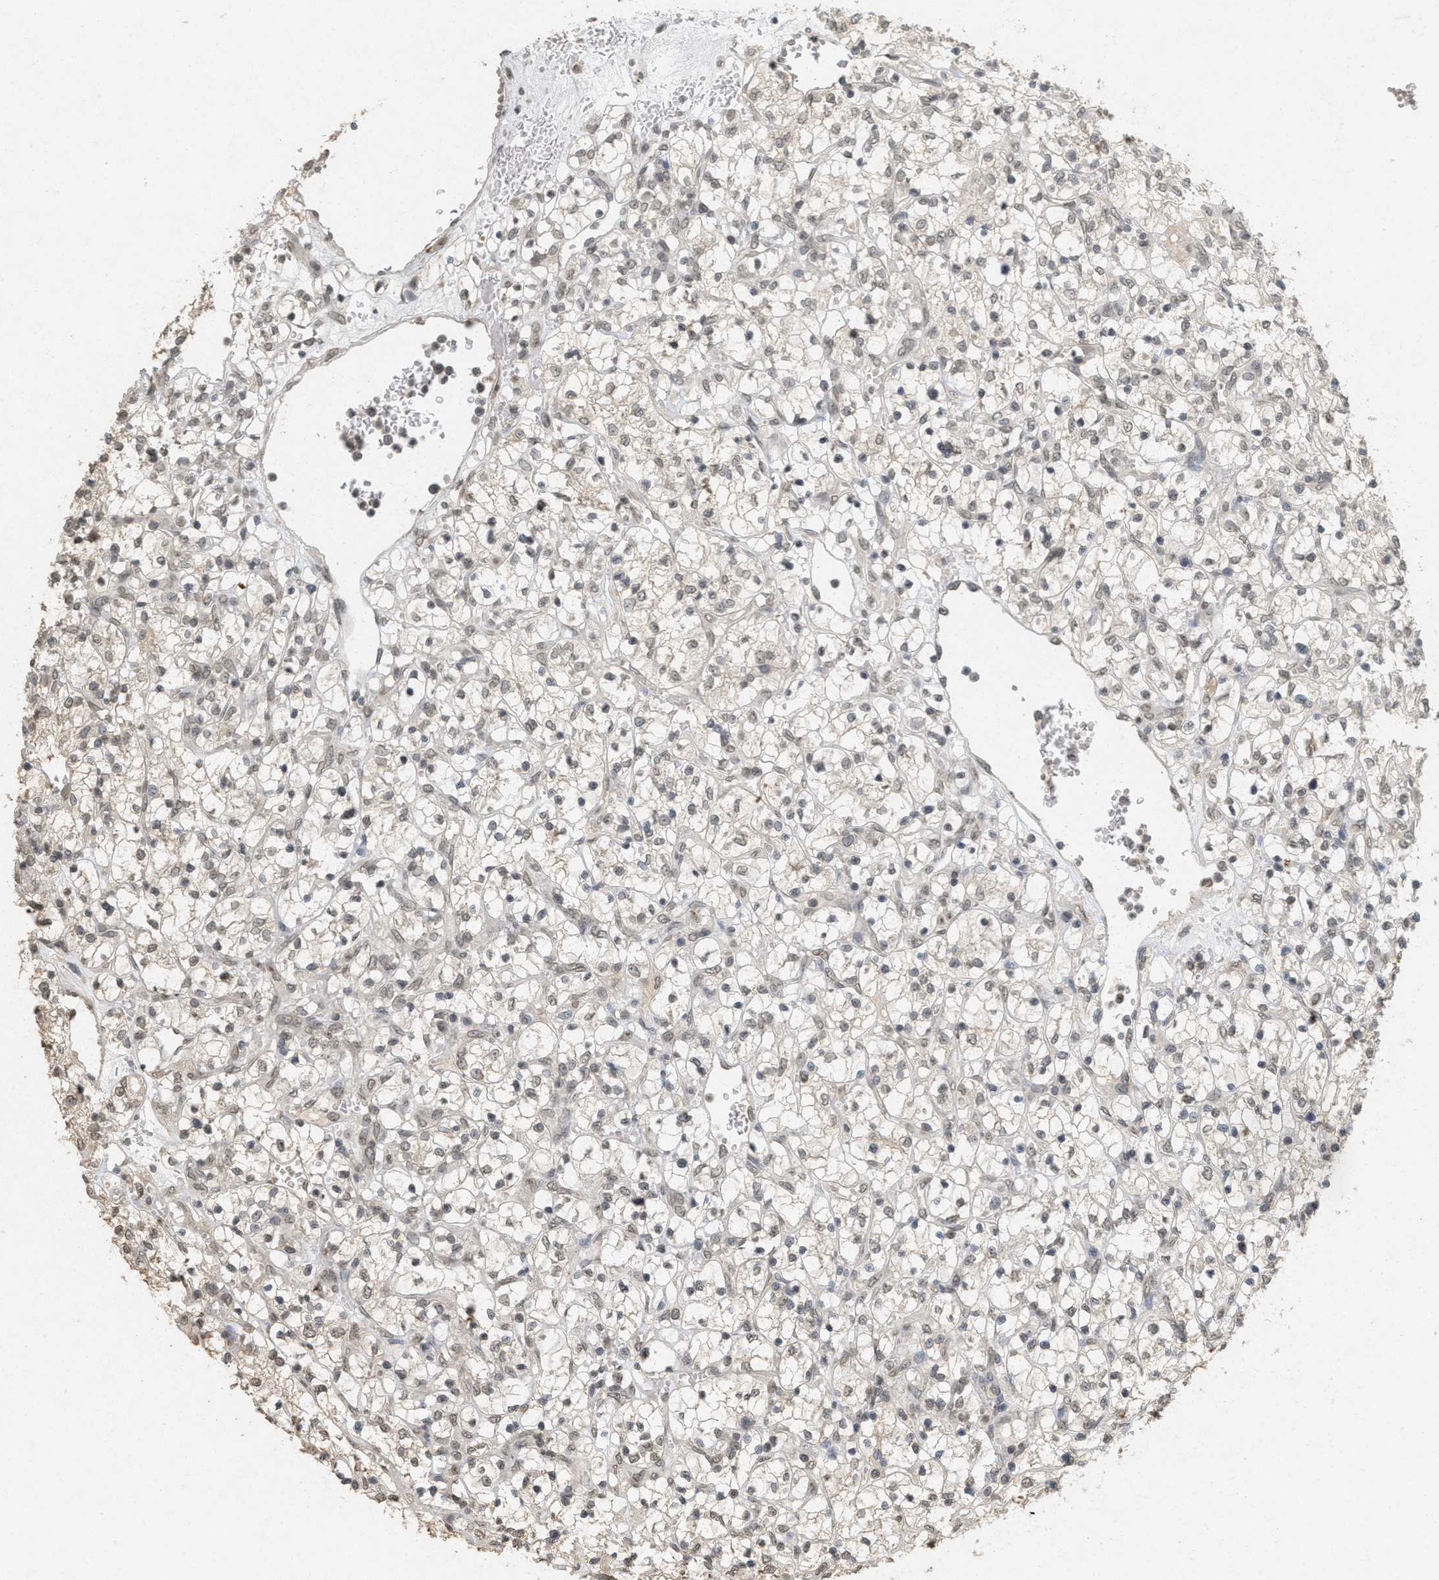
{"staining": {"intensity": "weak", "quantity": ">75%", "location": "nuclear"}, "tissue": "renal cancer", "cell_type": "Tumor cells", "image_type": "cancer", "snomed": [{"axis": "morphology", "description": "Adenocarcinoma, NOS"}, {"axis": "topography", "description": "Kidney"}], "caption": "Tumor cells exhibit low levels of weak nuclear staining in approximately >75% of cells in human renal cancer (adenocarcinoma).", "gene": "ABHD6", "patient": {"sex": "female", "age": 69}}